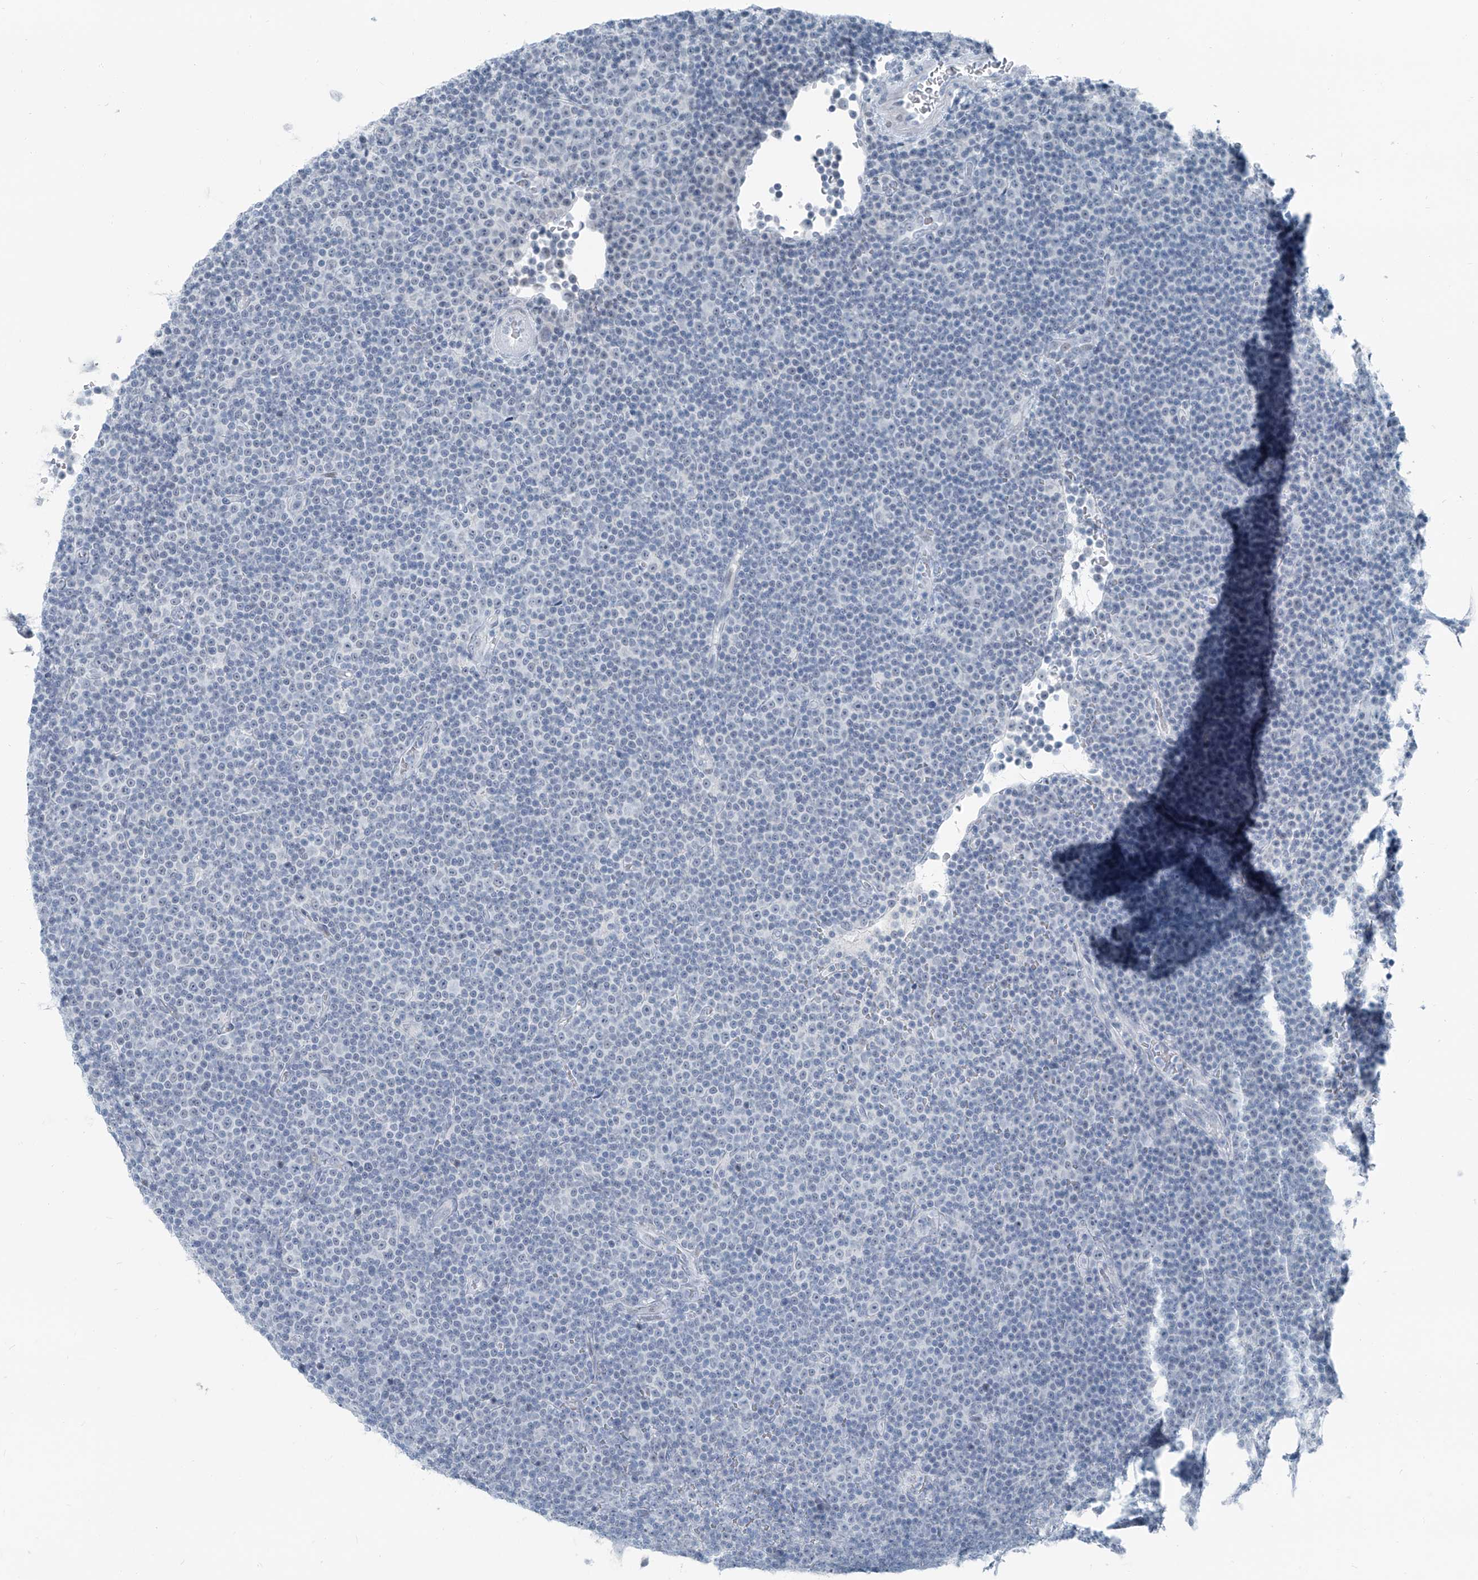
{"staining": {"intensity": "negative", "quantity": "none", "location": "none"}, "tissue": "lymphoma", "cell_type": "Tumor cells", "image_type": "cancer", "snomed": [{"axis": "morphology", "description": "Malignant lymphoma, non-Hodgkin's type, Low grade"}, {"axis": "topography", "description": "Lymph node"}], "caption": "Protein analysis of lymphoma displays no significant expression in tumor cells.", "gene": "RGN", "patient": {"sex": "female", "age": 67}}